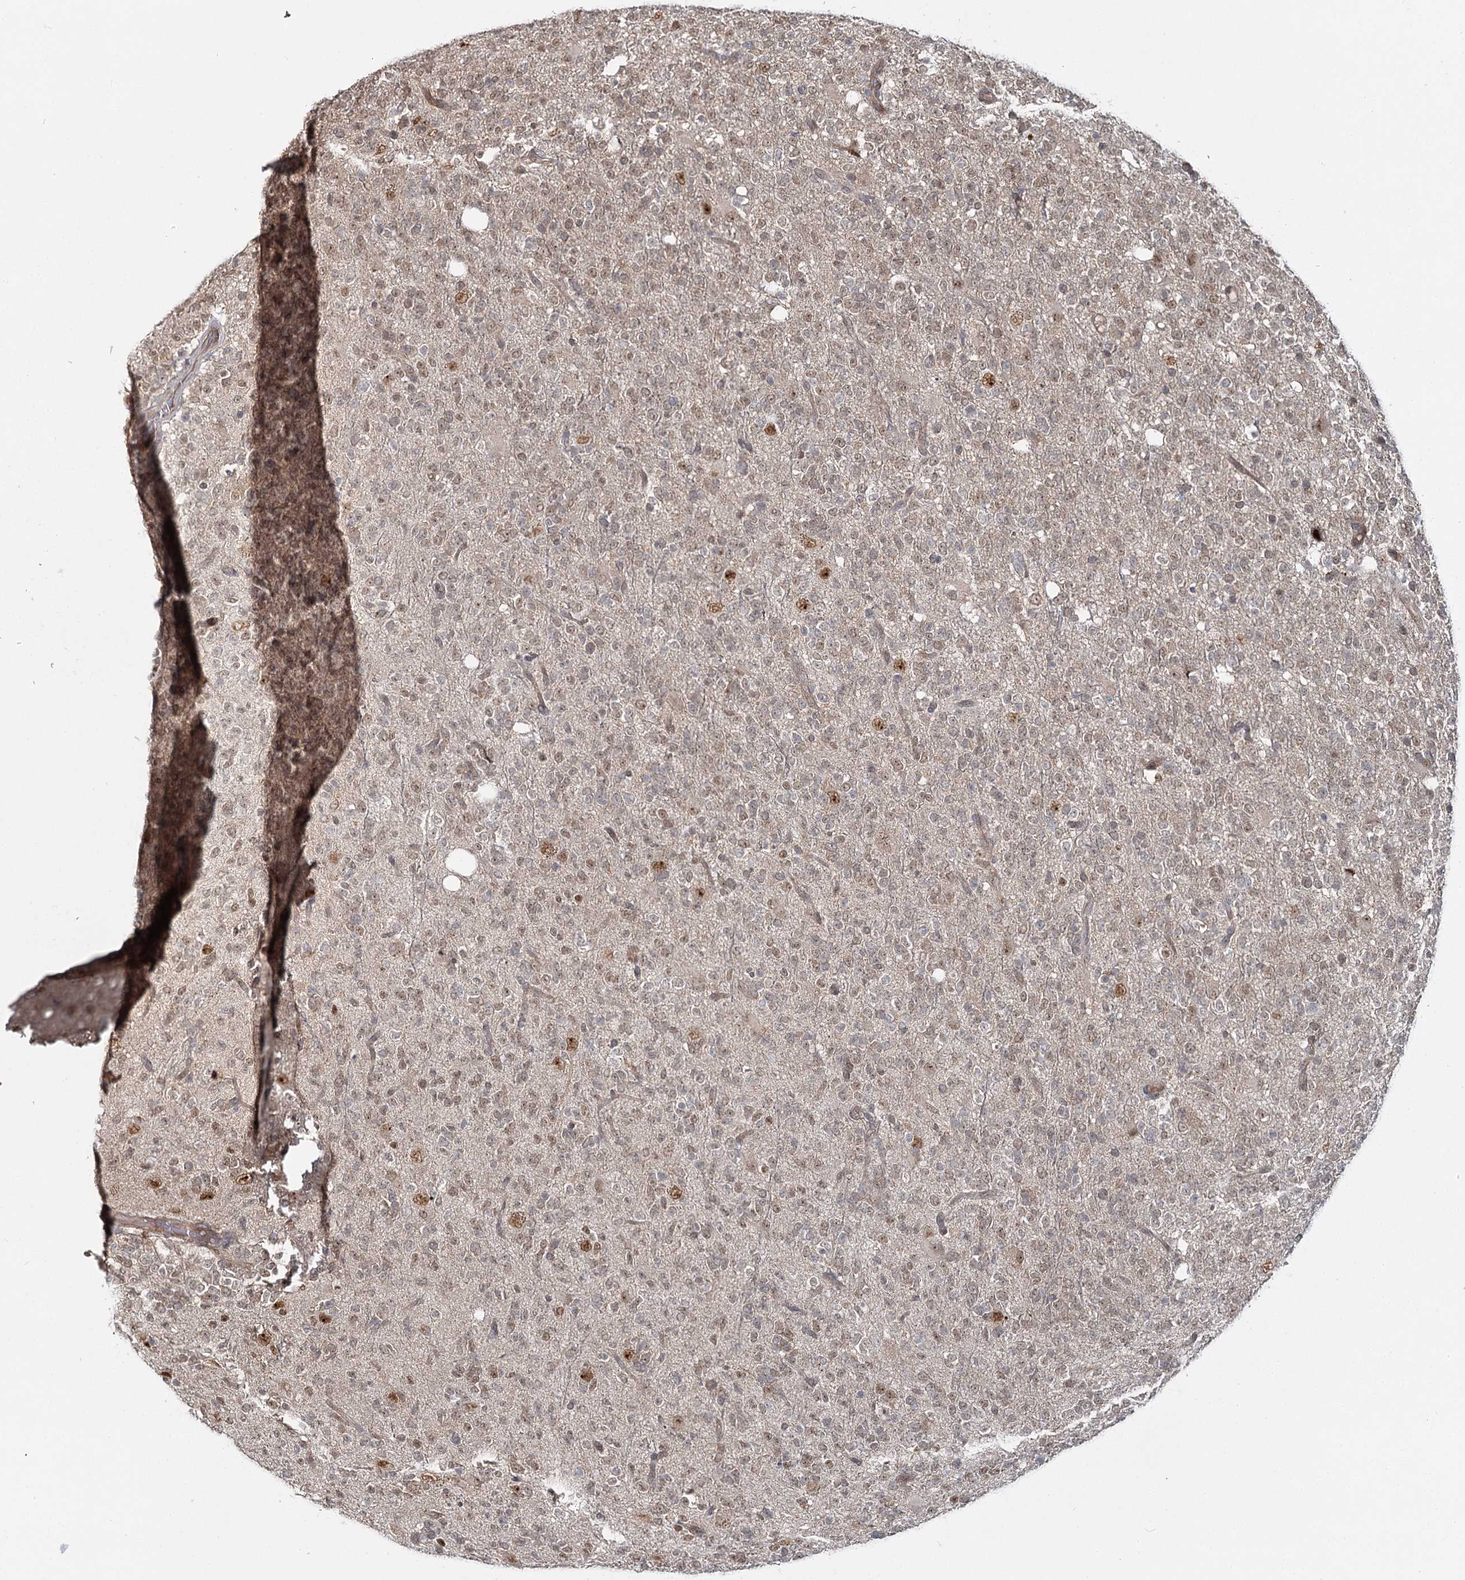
{"staining": {"intensity": "weak", "quantity": ">75%", "location": "nuclear"}, "tissue": "glioma", "cell_type": "Tumor cells", "image_type": "cancer", "snomed": [{"axis": "morphology", "description": "Glioma, malignant, High grade"}, {"axis": "topography", "description": "Brain"}], "caption": "Immunohistochemistry (IHC) of human malignant glioma (high-grade) exhibits low levels of weak nuclear expression in about >75% of tumor cells.", "gene": "FAM120B", "patient": {"sex": "female", "age": 62}}